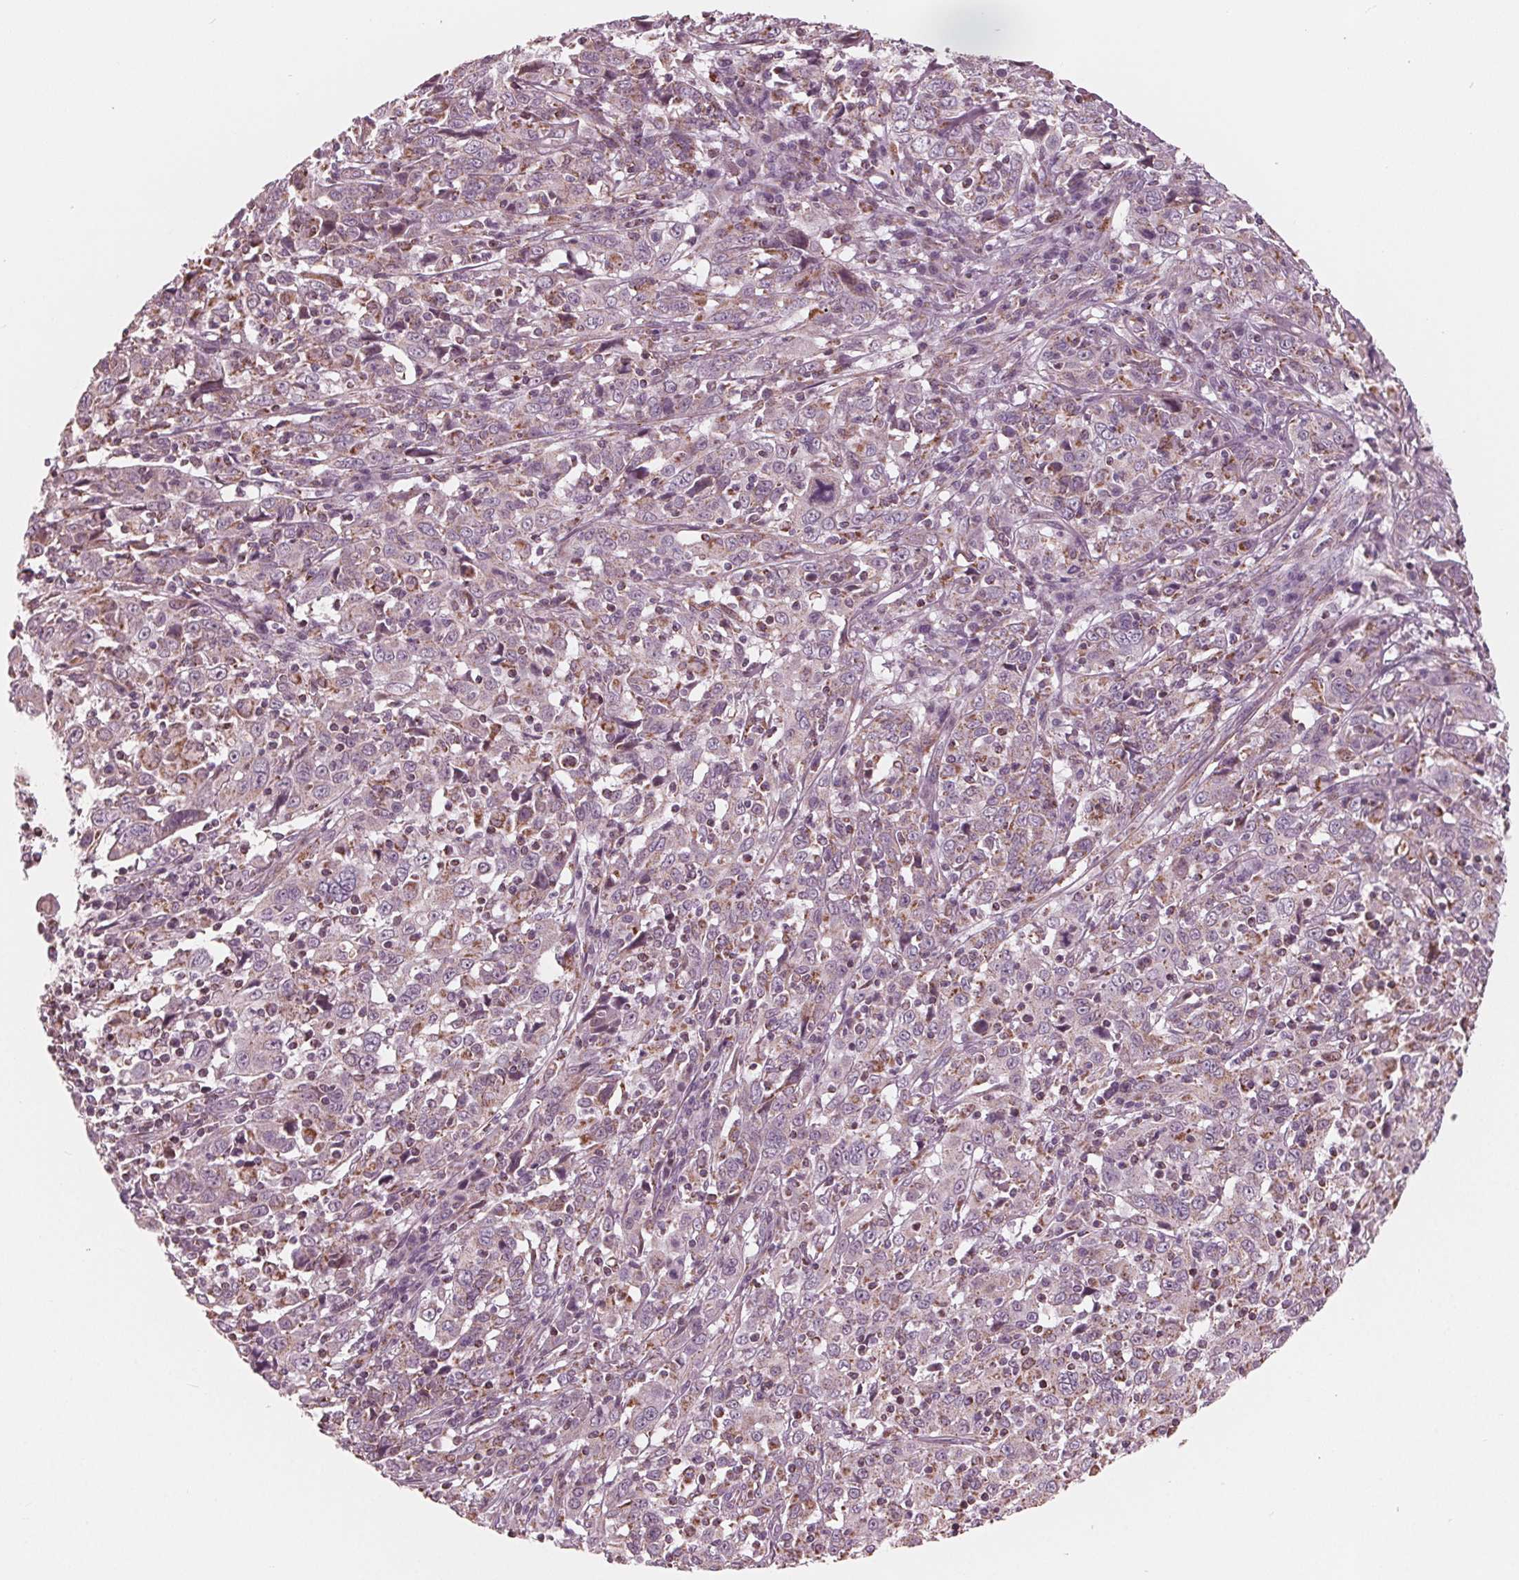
{"staining": {"intensity": "negative", "quantity": "none", "location": "none"}, "tissue": "cervical cancer", "cell_type": "Tumor cells", "image_type": "cancer", "snomed": [{"axis": "morphology", "description": "Squamous cell carcinoma, NOS"}, {"axis": "topography", "description": "Cervix"}], "caption": "Human cervical cancer stained for a protein using immunohistochemistry (IHC) reveals no positivity in tumor cells.", "gene": "DCAF4L2", "patient": {"sex": "female", "age": 46}}